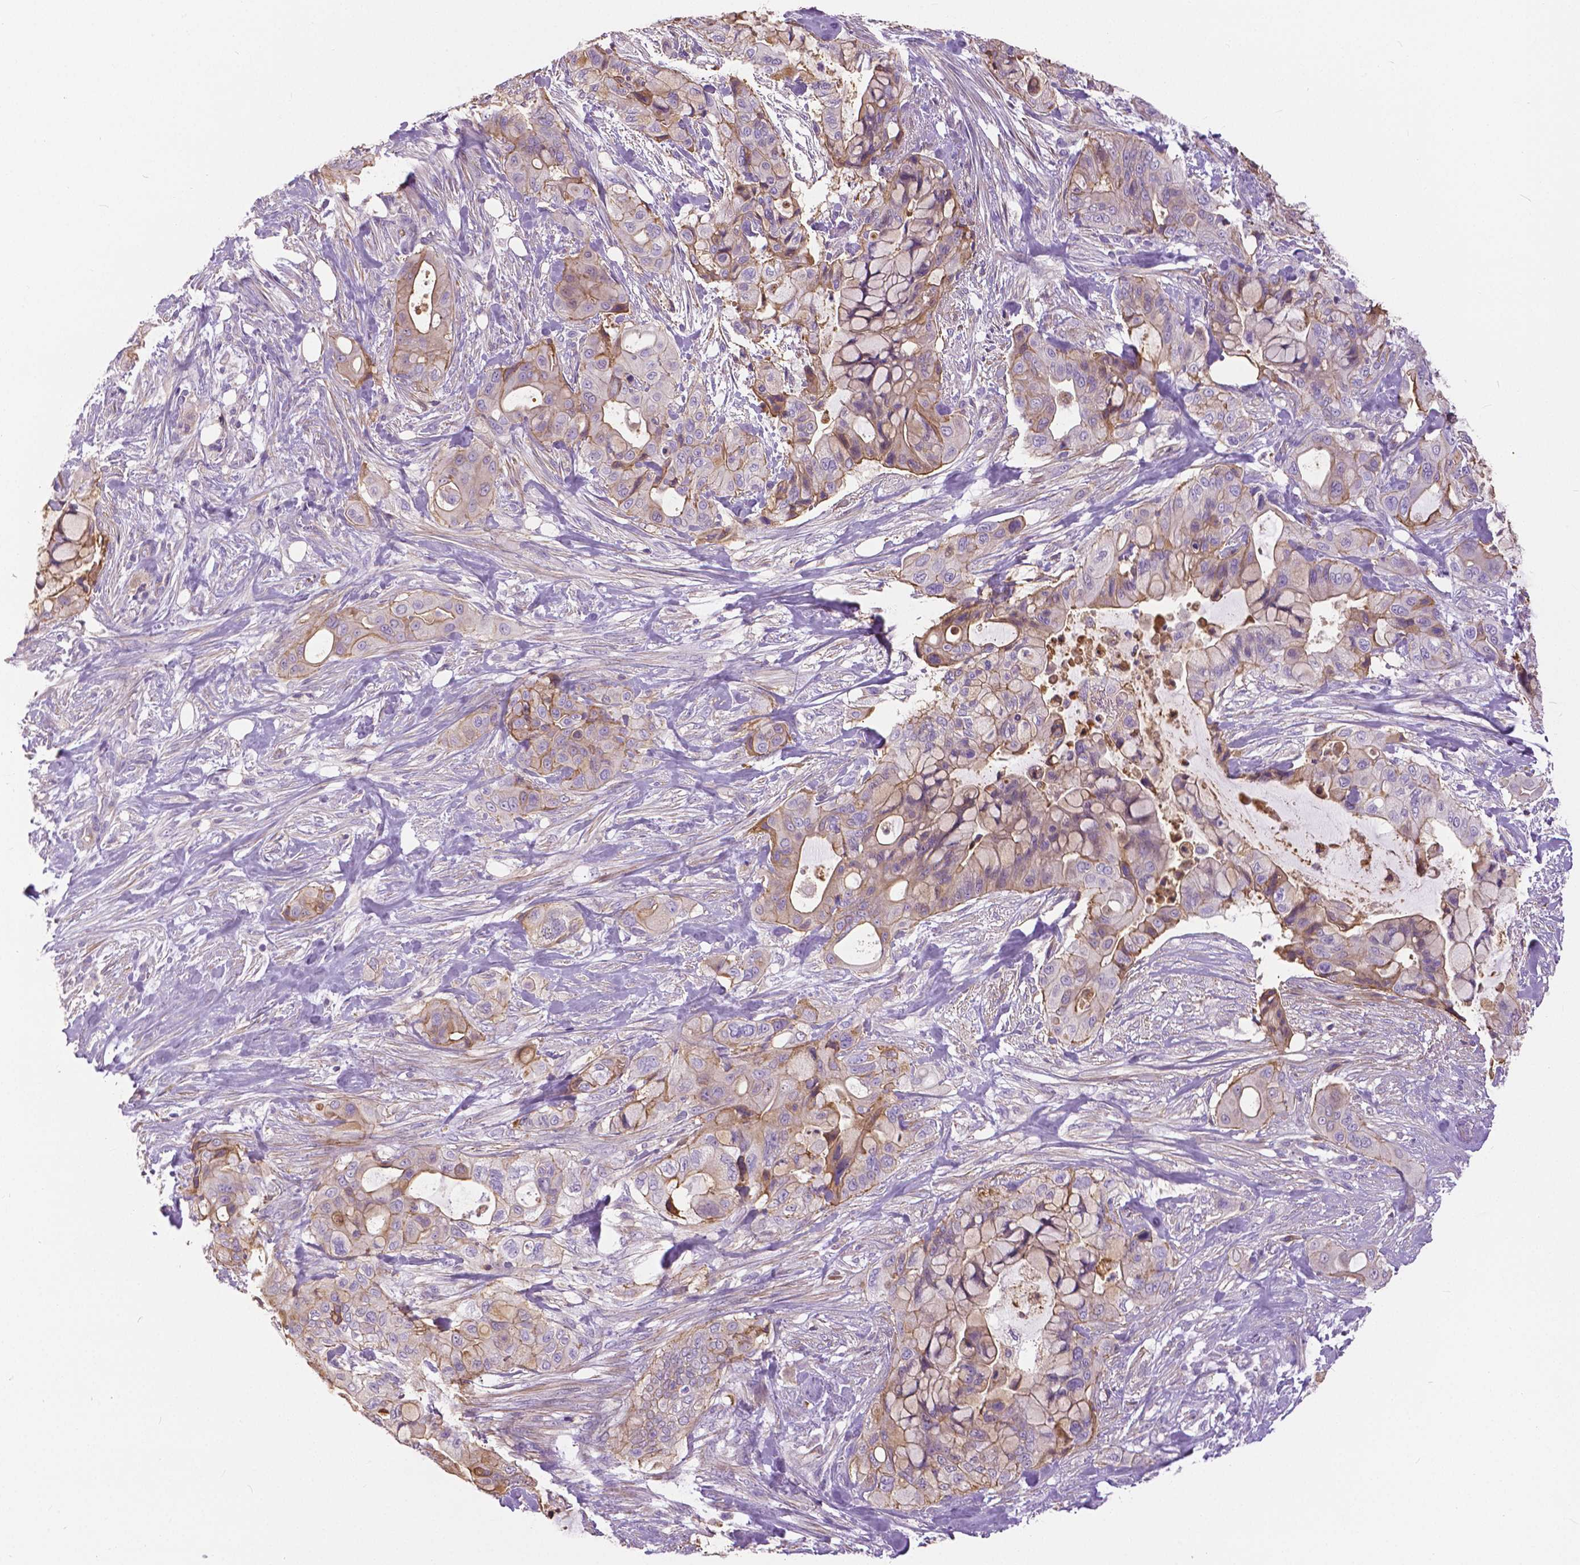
{"staining": {"intensity": "weak", "quantity": "25%-75%", "location": "cytoplasmic/membranous"}, "tissue": "pancreatic cancer", "cell_type": "Tumor cells", "image_type": "cancer", "snomed": [{"axis": "morphology", "description": "Adenocarcinoma, NOS"}, {"axis": "topography", "description": "Pancreas"}], "caption": "Tumor cells show low levels of weak cytoplasmic/membranous expression in about 25%-75% of cells in human pancreatic cancer (adenocarcinoma).", "gene": "ANXA13", "patient": {"sex": "male", "age": 71}}